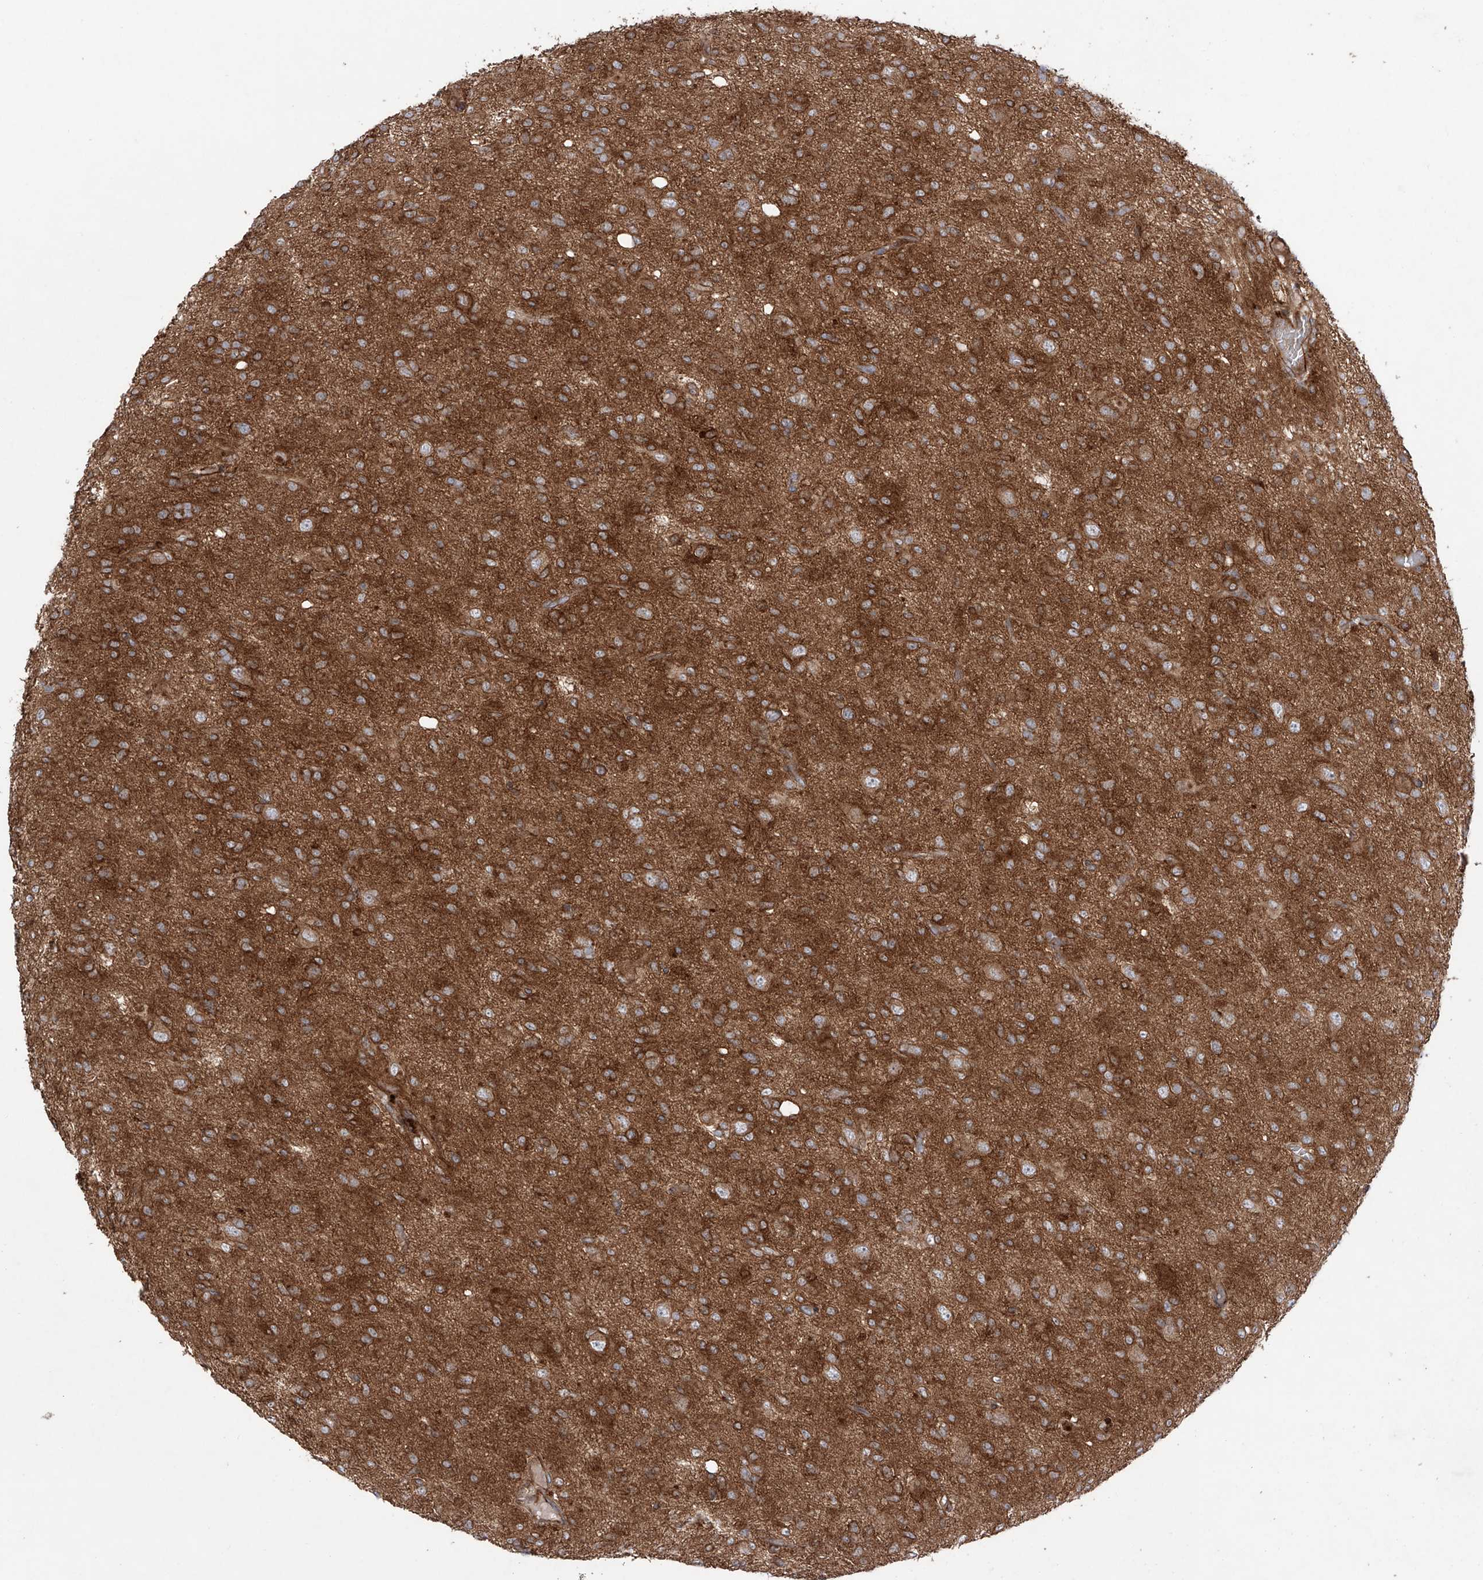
{"staining": {"intensity": "moderate", "quantity": ">75%", "location": "cytoplasmic/membranous"}, "tissue": "glioma", "cell_type": "Tumor cells", "image_type": "cancer", "snomed": [{"axis": "morphology", "description": "Glioma, malignant, High grade"}, {"axis": "topography", "description": "Brain"}], "caption": "Immunohistochemistry (IHC) of malignant glioma (high-grade) exhibits medium levels of moderate cytoplasmic/membranous positivity in approximately >75% of tumor cells. (Brightfield microscopy of DAB IHC at high magnification).", "gene": "YKT6", "patient": {"sex": "female", "age": 59}}